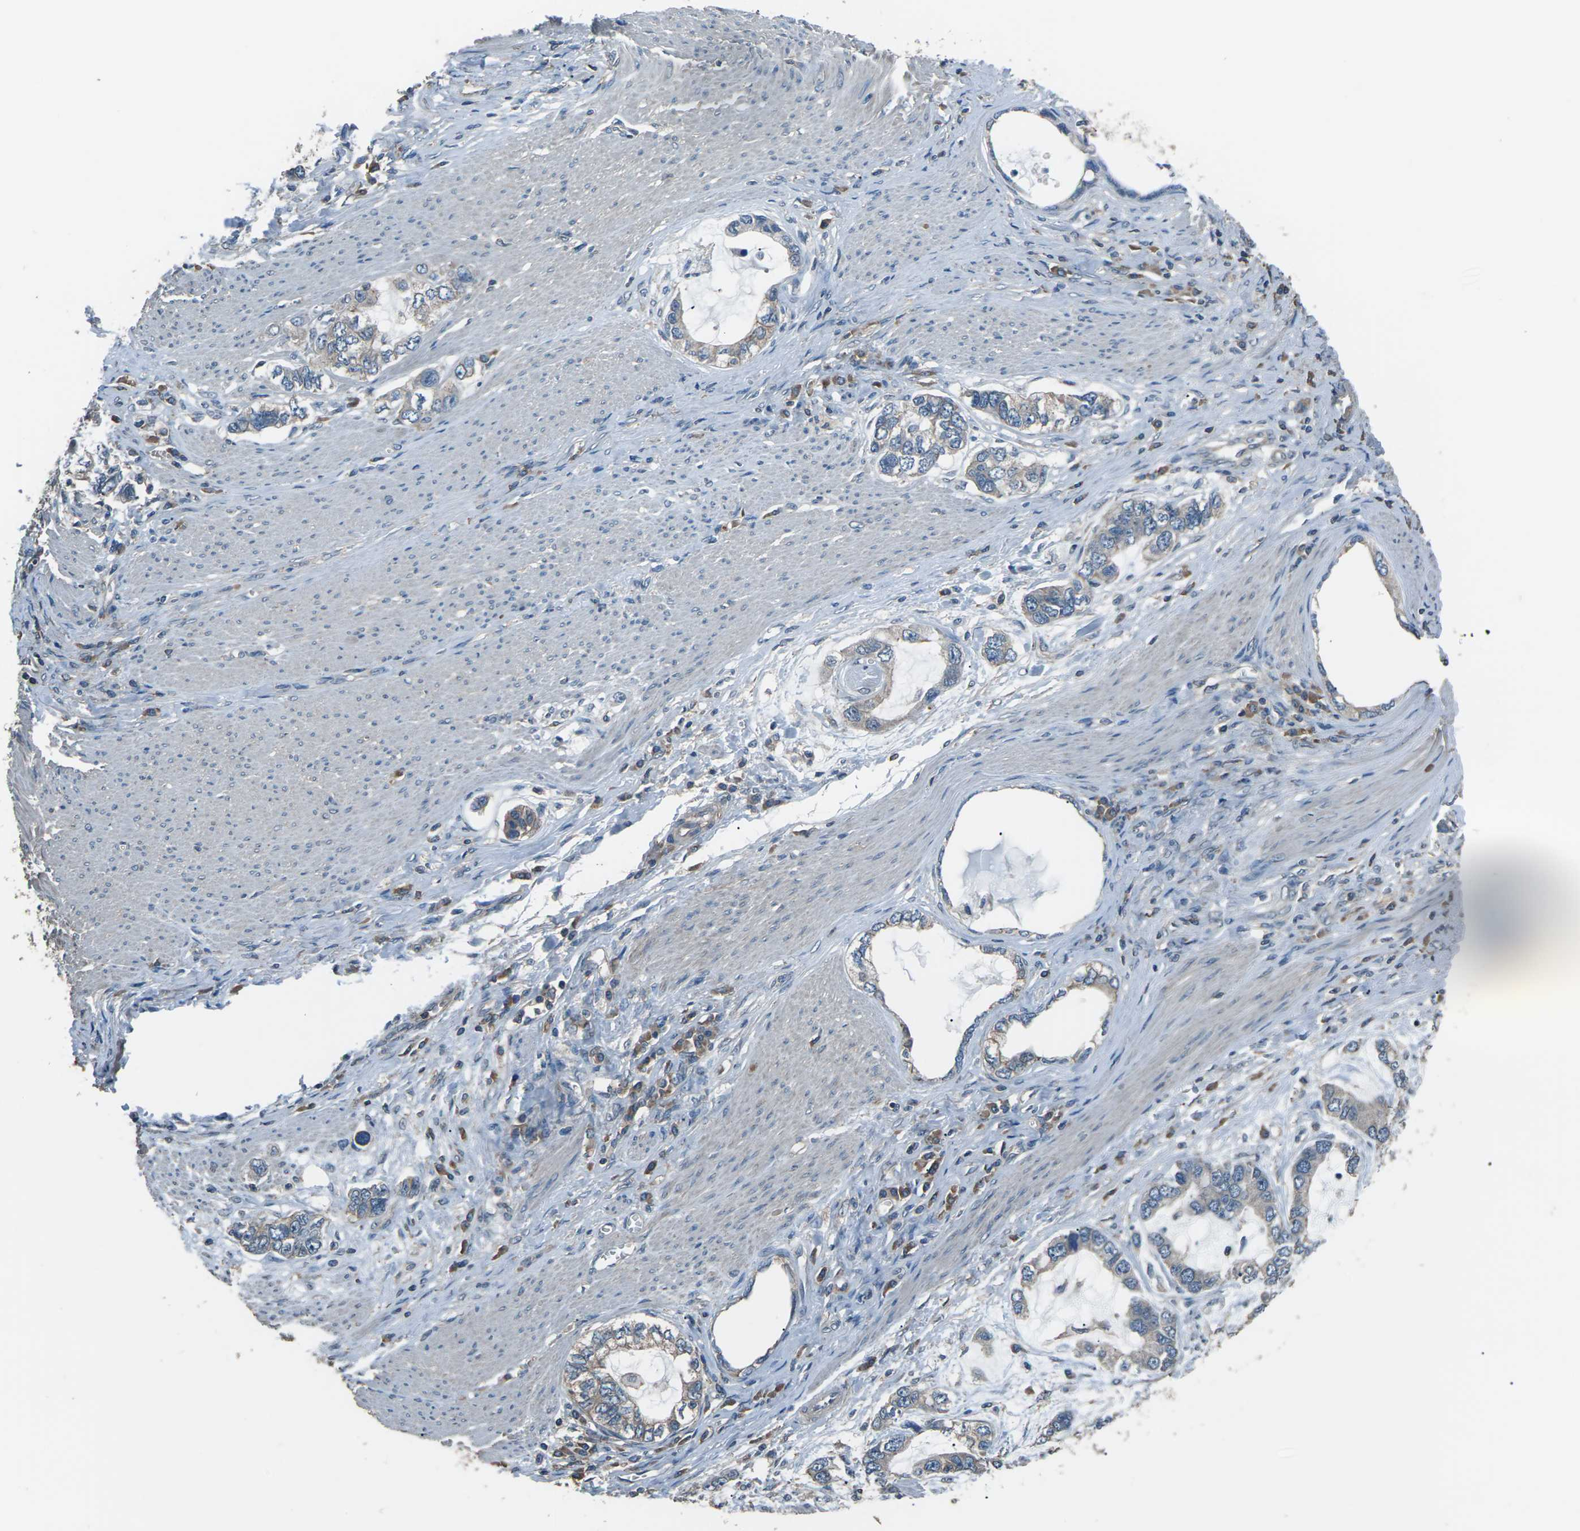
{"staining": {"intensity": "weak", "quantity": ">75%", "location": "cytoplasmic/membranous"}, "tissue": "stomach cancer", "cell_type": "Tumor cells", "image_type": "cancer", "snomed": [{"axis": "morphology", "description": "Adenocarcinoma, NOS"}, {"axis": "topography", "description": "Stomach, lower"}], "caption": "Tumor cells display low levels of weak cytoplasmic/membranous expression in about >75% of cells in stomach cancer. (brown staining indicates protein expression, while blue staining denotes nuclei).", "gene": "CMTM4", "patient": {"sex": "female", "age": 93}}